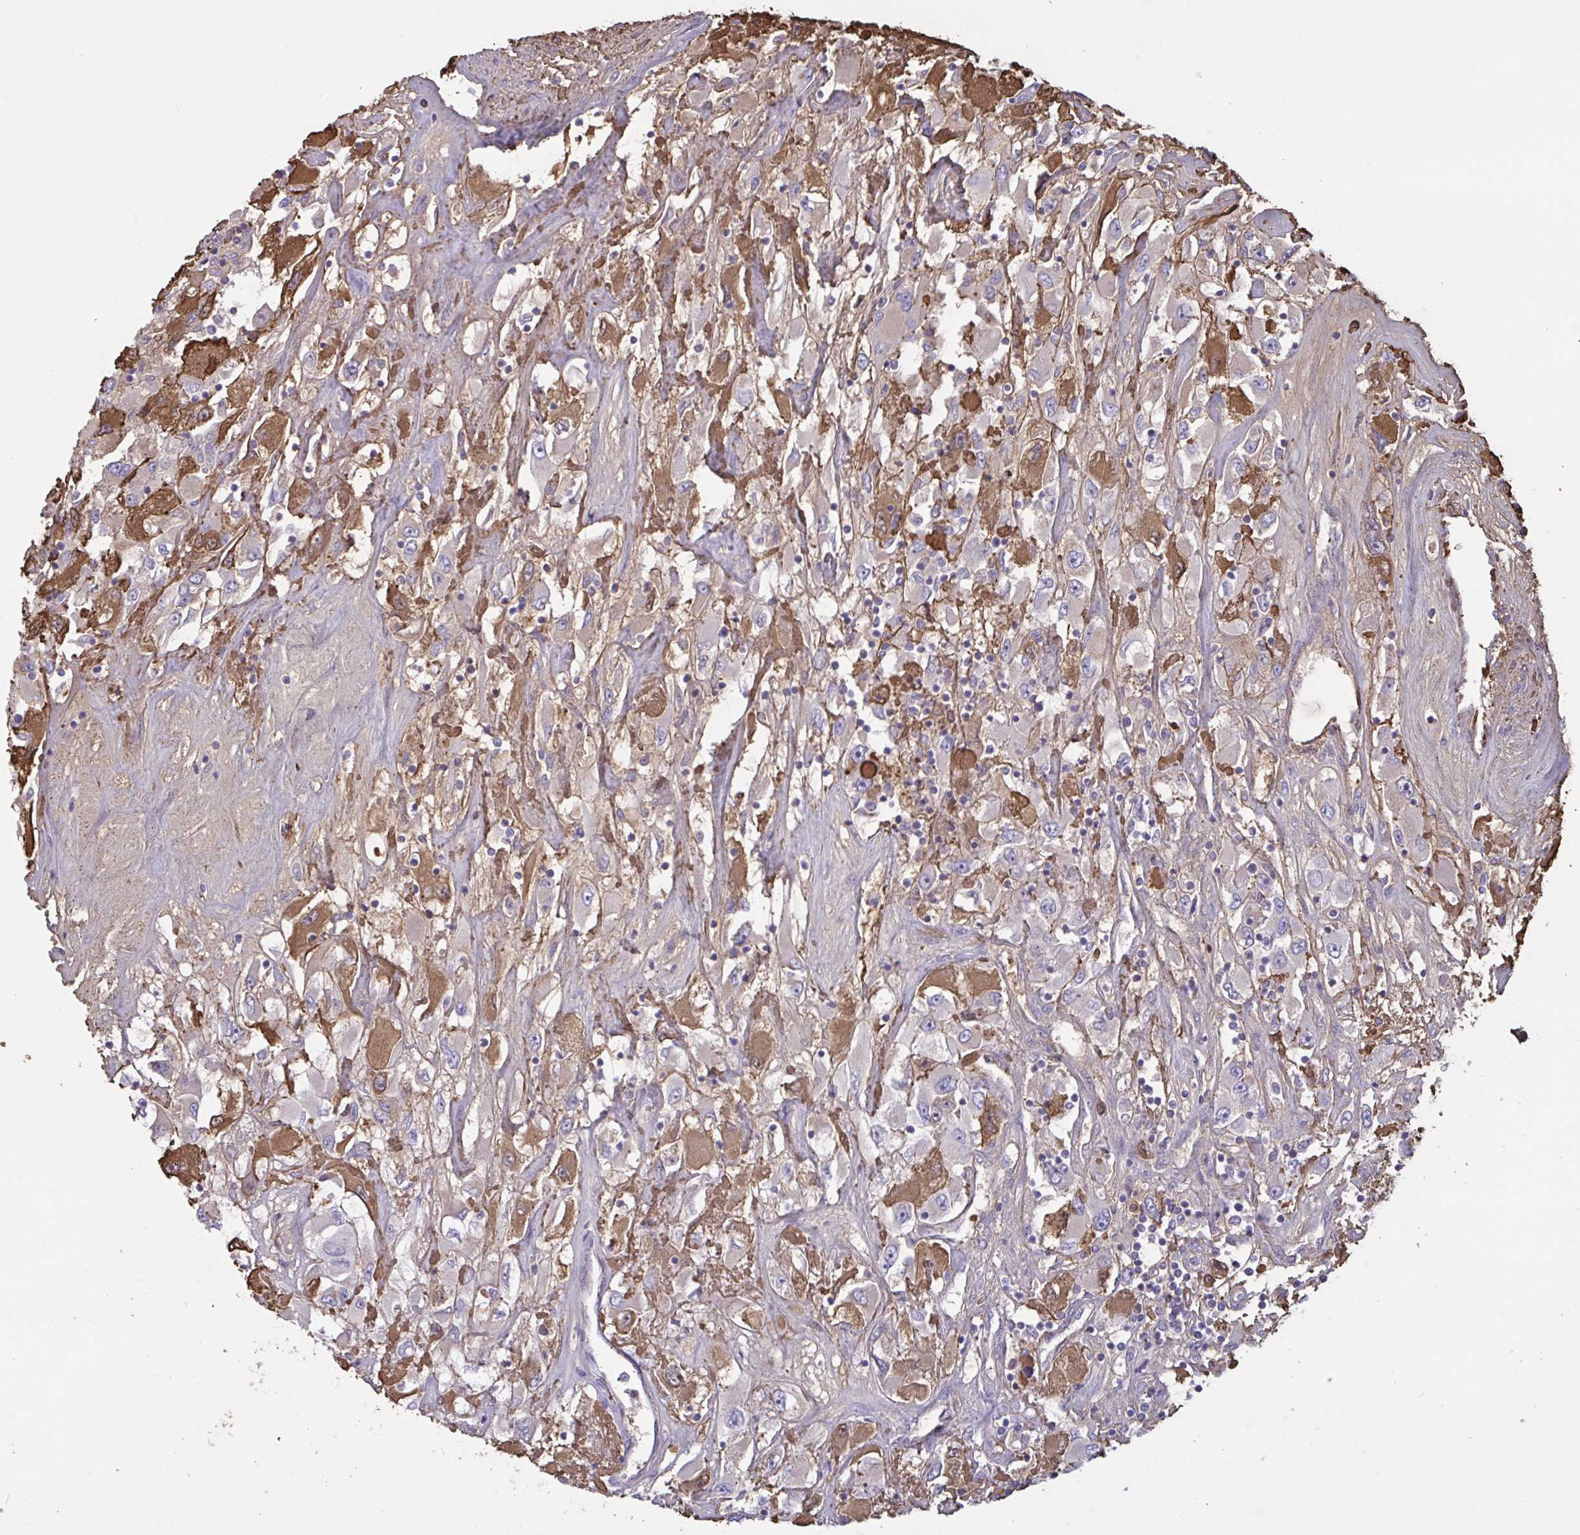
{"staining": {"intensity": "moderate", "quantity": "<25%", "location": "cytoplasmic/membranous"}, "tissue": "renal cancer", "cell_type": "Tumor cells", "image_type": "cancer", "snomed": [{"axis": "morphology", "description": "Adenocarcinoma, NOS"}, {"axis": "topography", "description": "Kidney"}], "caption": "Immunohistochemical staining of renal cancer (adenocarcinoma) demonstrates low levels of moderate cytoplasmic/membranous protein expression in approximately <25% of tumor cells.", "gene": "IL1R1", "patient": {"sex": "female", "age": 52}}